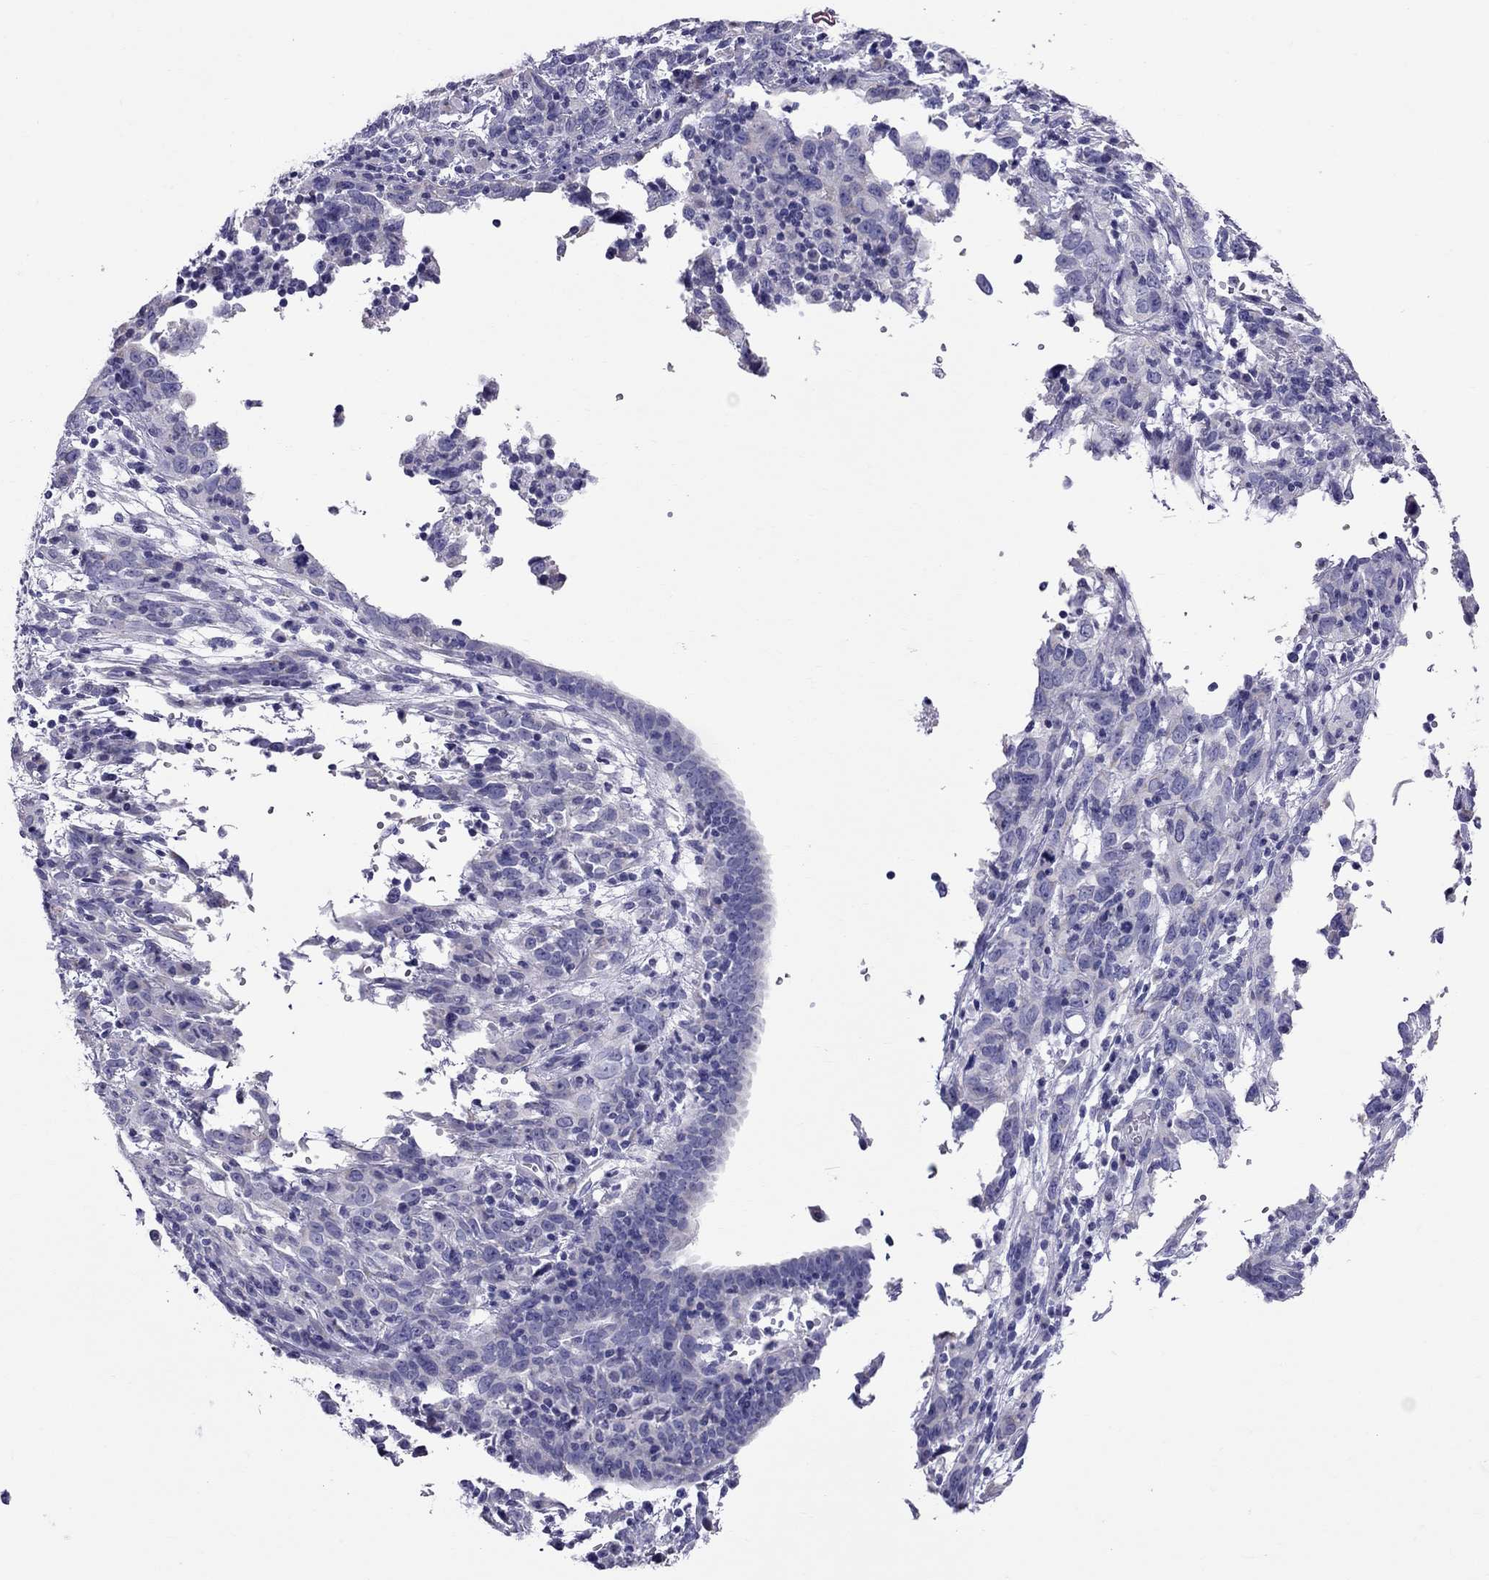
{"staining": {"intensity": "negative", "quantity": "none", "location": "none"}, "tissue": "cervical cancer", "cell_type": "Tumor cells", "image_type": "cancer", "snomed": [{"axis": "morphology", "description": "Adenocarcinoma, NOS"}, {"axis": "topography", "description": "Cervix"}], "caption": "Micrograph shows no protein staining in tumor cells of cervical cancer tissue.", "gene": "TTLL13", "patient": {"sex": "female", "age": 40}}